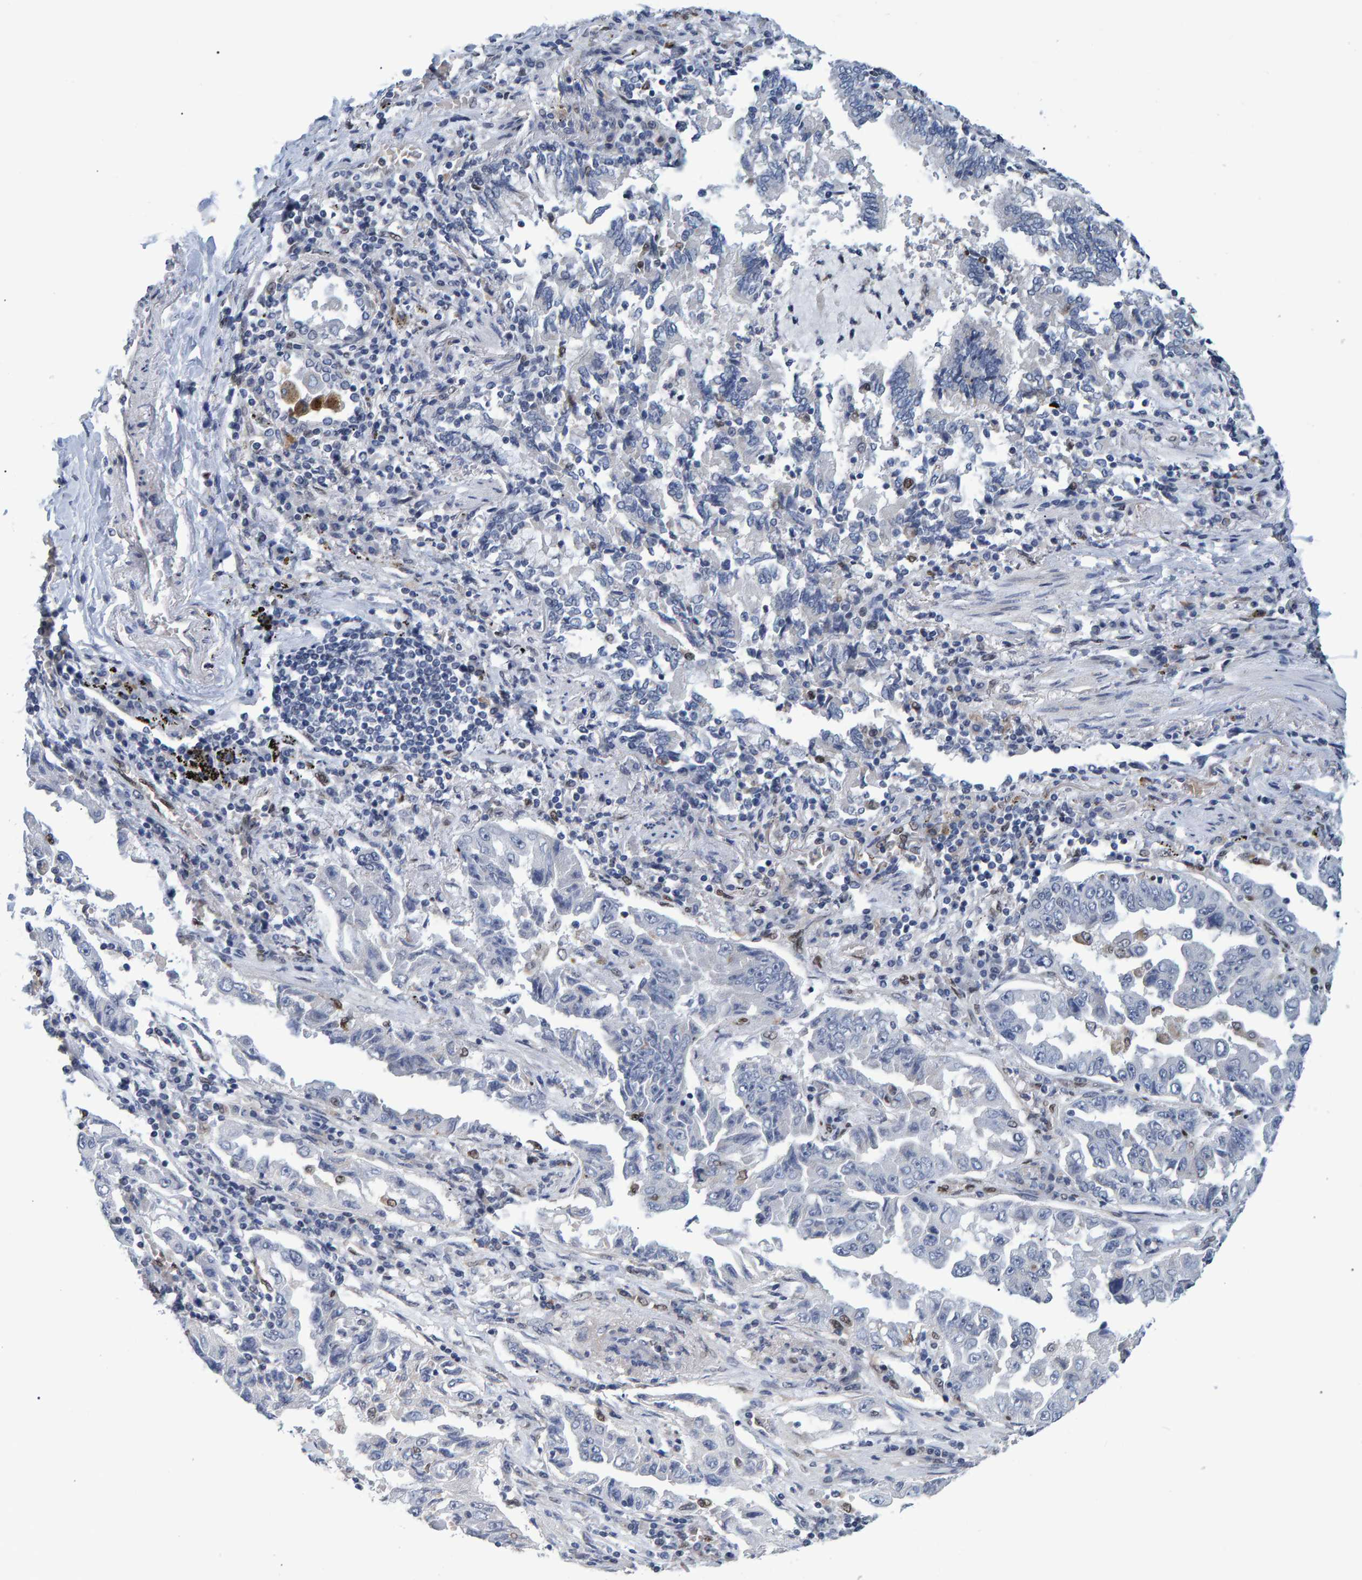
{"staining": {"intensity": "negative", "quantity": "none", "location": "none"}, "tissue": "lung cancer", "cell_type": "Tumor cells", "image_type": "cancer", "snomed": [{"axis": "morphology", "description": "Adenocarcinoma, NOS"}, {"axis": "topography", "description": "Lung"}], "caption": "There is no significant positivity in tumor cells of lung cancer (adenocarcinoma).", "gene": "QKI", "patient": {"sex": "female", "age": 51}}